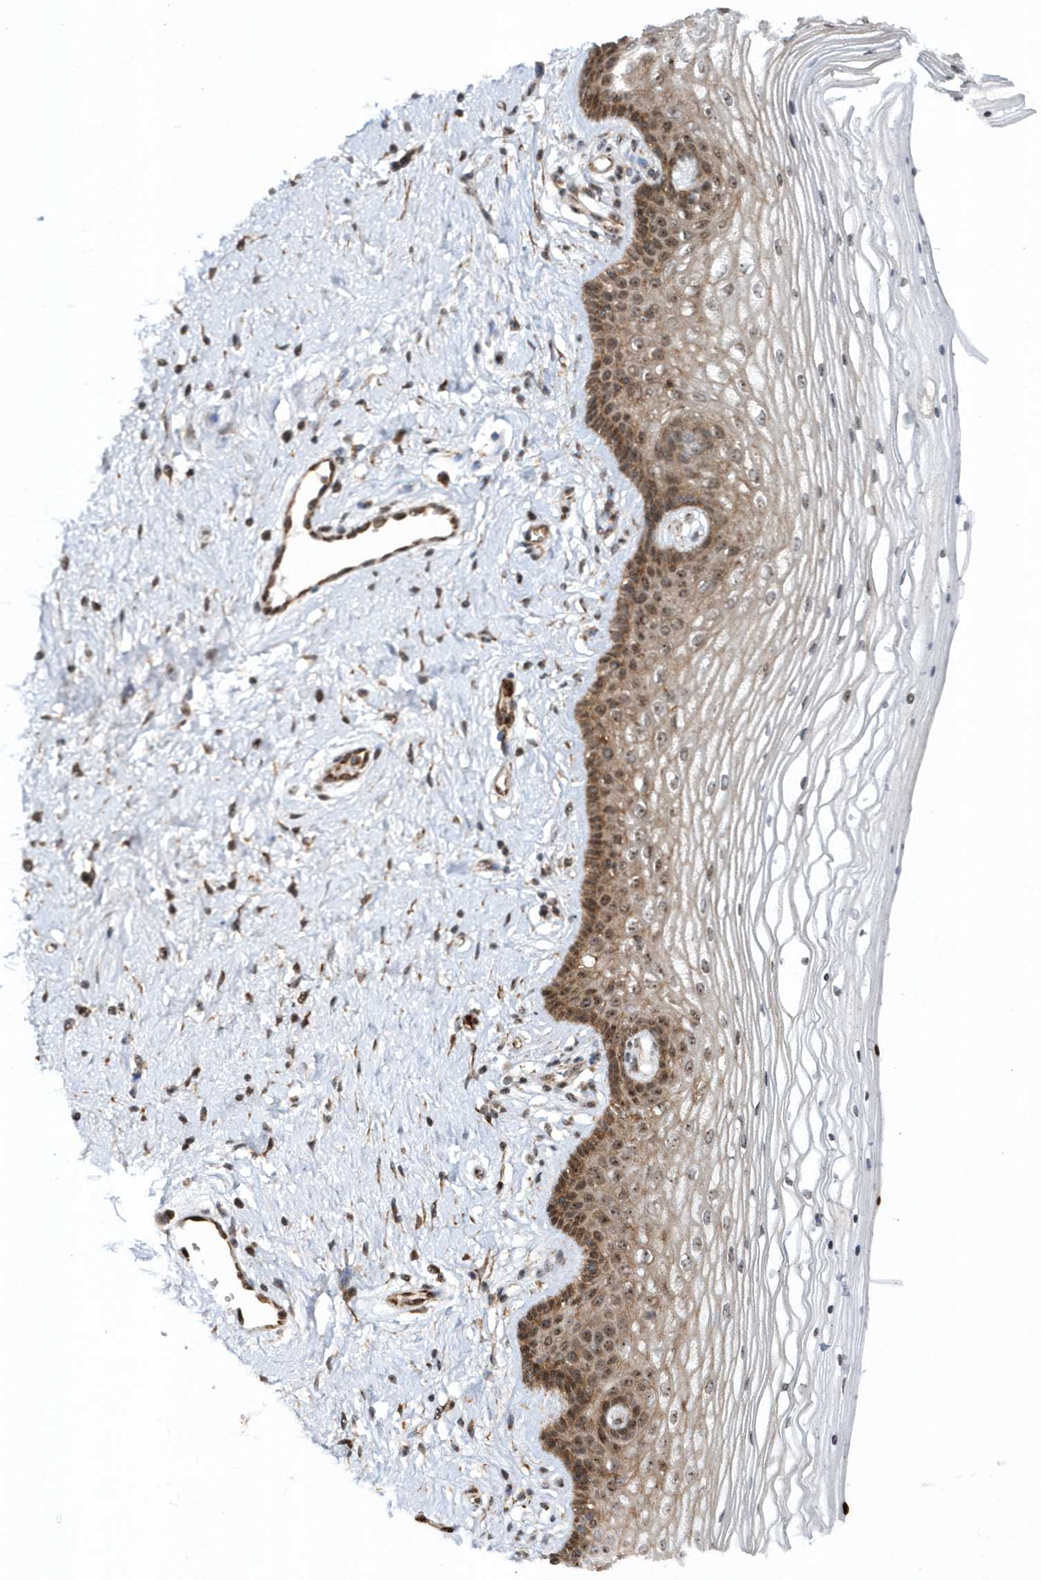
{"staining": {"intensity": "moderate", "quantity": "25%-75%", "location": "cytoplasmic/membranous,nuclear"}, "tissue": "vagina", "cell_type": "Squamous epithelial cells", "image_type": "normal", "snomed": [{"axis": "morphology", "description": "Normal tissue, NOS"}, {"axis": "topography", "description": "Vagina"}], "caption": "Immunohistochemistry image of normal vagina: vagina stained using immunohistochemistry (IHC) shows medium levels of moderate protein expression localized specifically in the cytoplasmic/membranous,nuclear of squamous epithelial cells, appearing as a cytoplasmic/membranous,nuclear brown color.", "gene": "SOWAHB", "patient": {"sex": "female", "age": 46}}